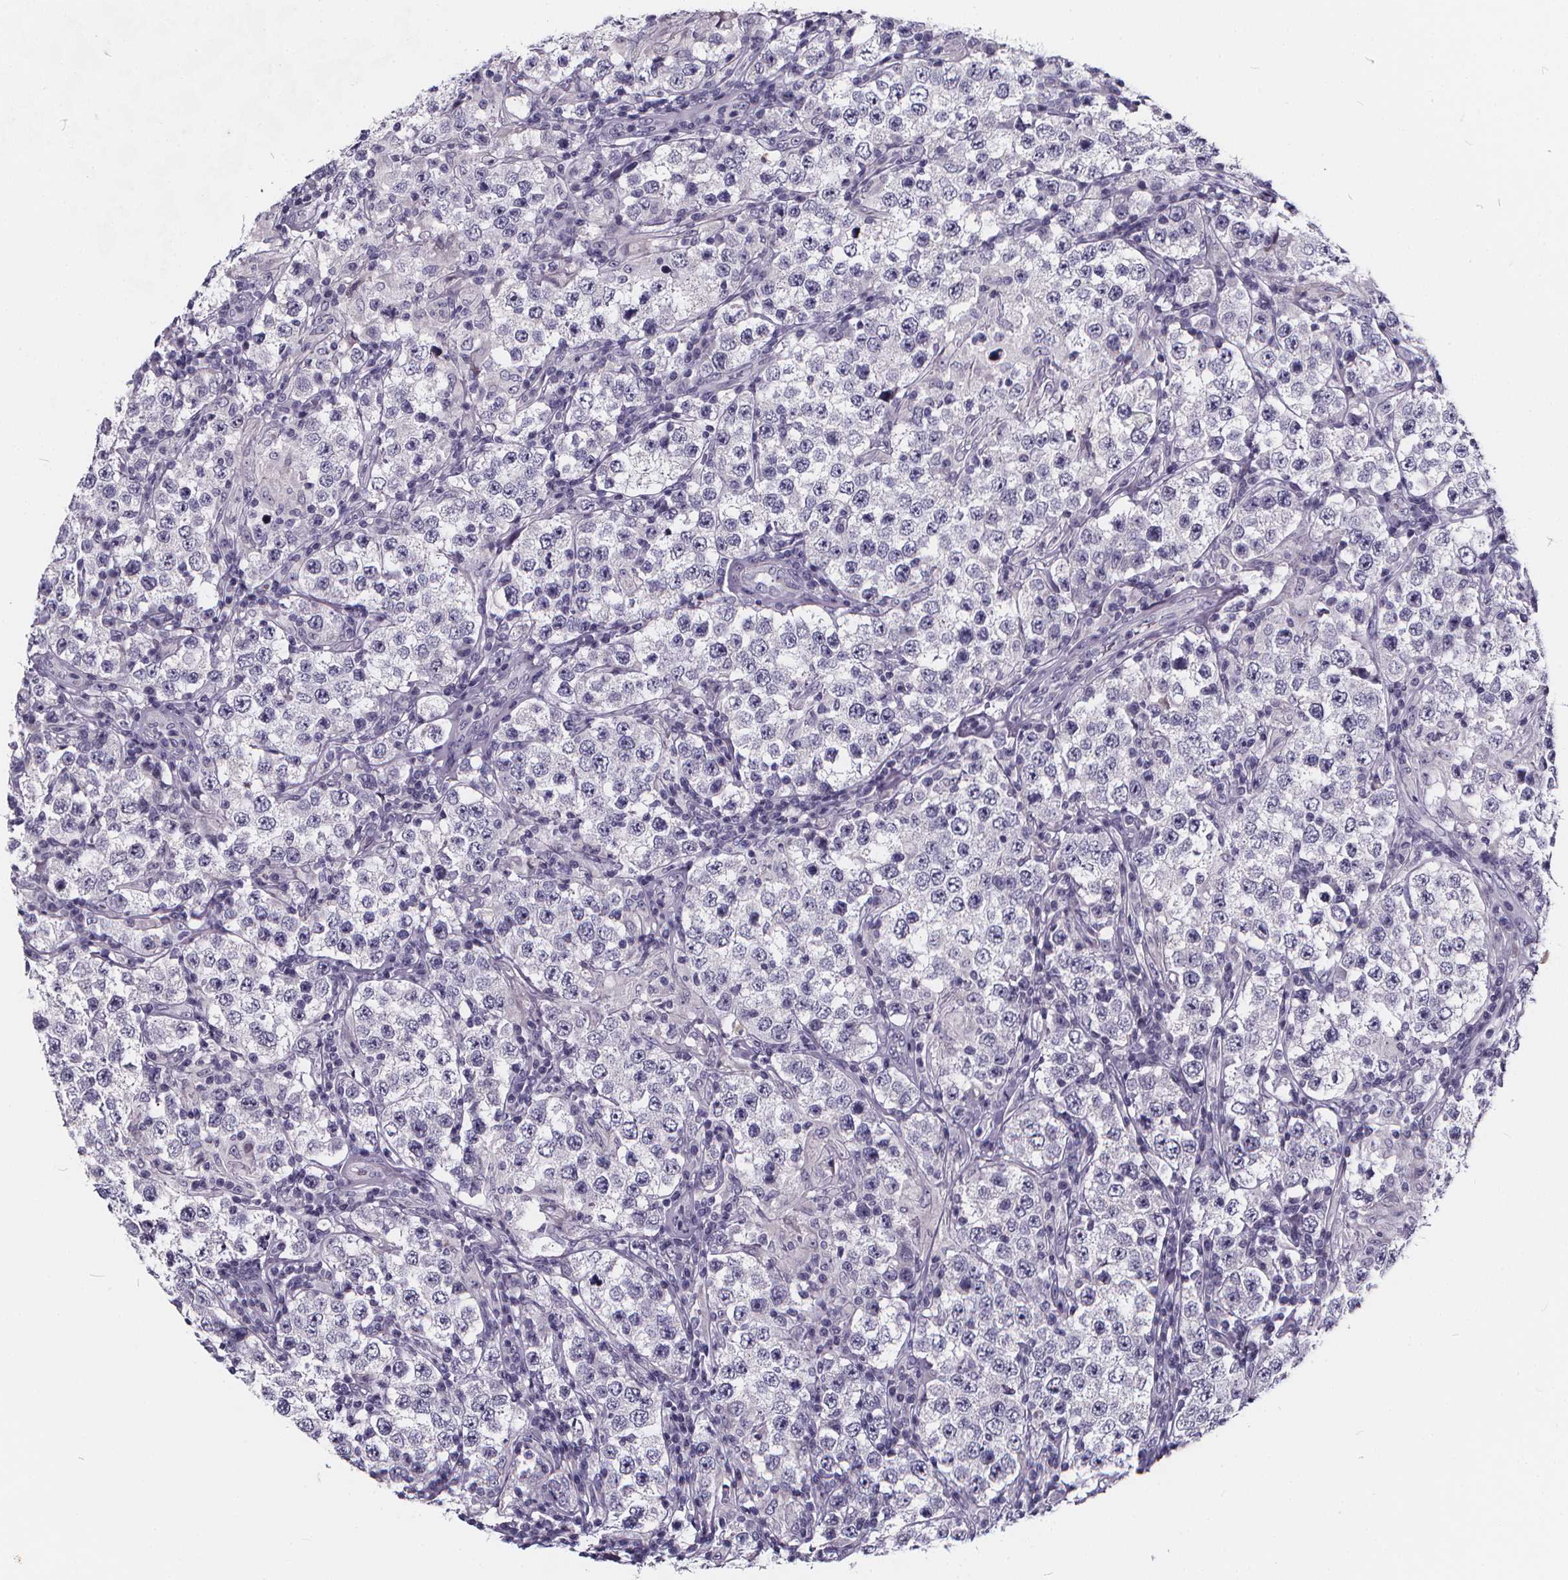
{"staining": {"intensity": "negative", "quantity": "none", "location": "none"}, "tissue": "testis cancer", "cell_type": "Tumor cells", "image_type": "cancer", "snomed": [{"axis": "morphology", "description": "Seminoma, NOS"}, {"axis": "morphology", "description": "Carcinoma, Embryonal, NOS"}, {"axis": "topography", "description": "Testis"}], "caption": "IHC of human embryonal carcinoma (testis) demonstrates no expression in tumor cells. (DAB (3,3'-diaminobenzidine) immunohistochemistry with hematoxylin counter stain).", "gene": "SPEF2", "patient": {"sex": "male", "age": 41}}